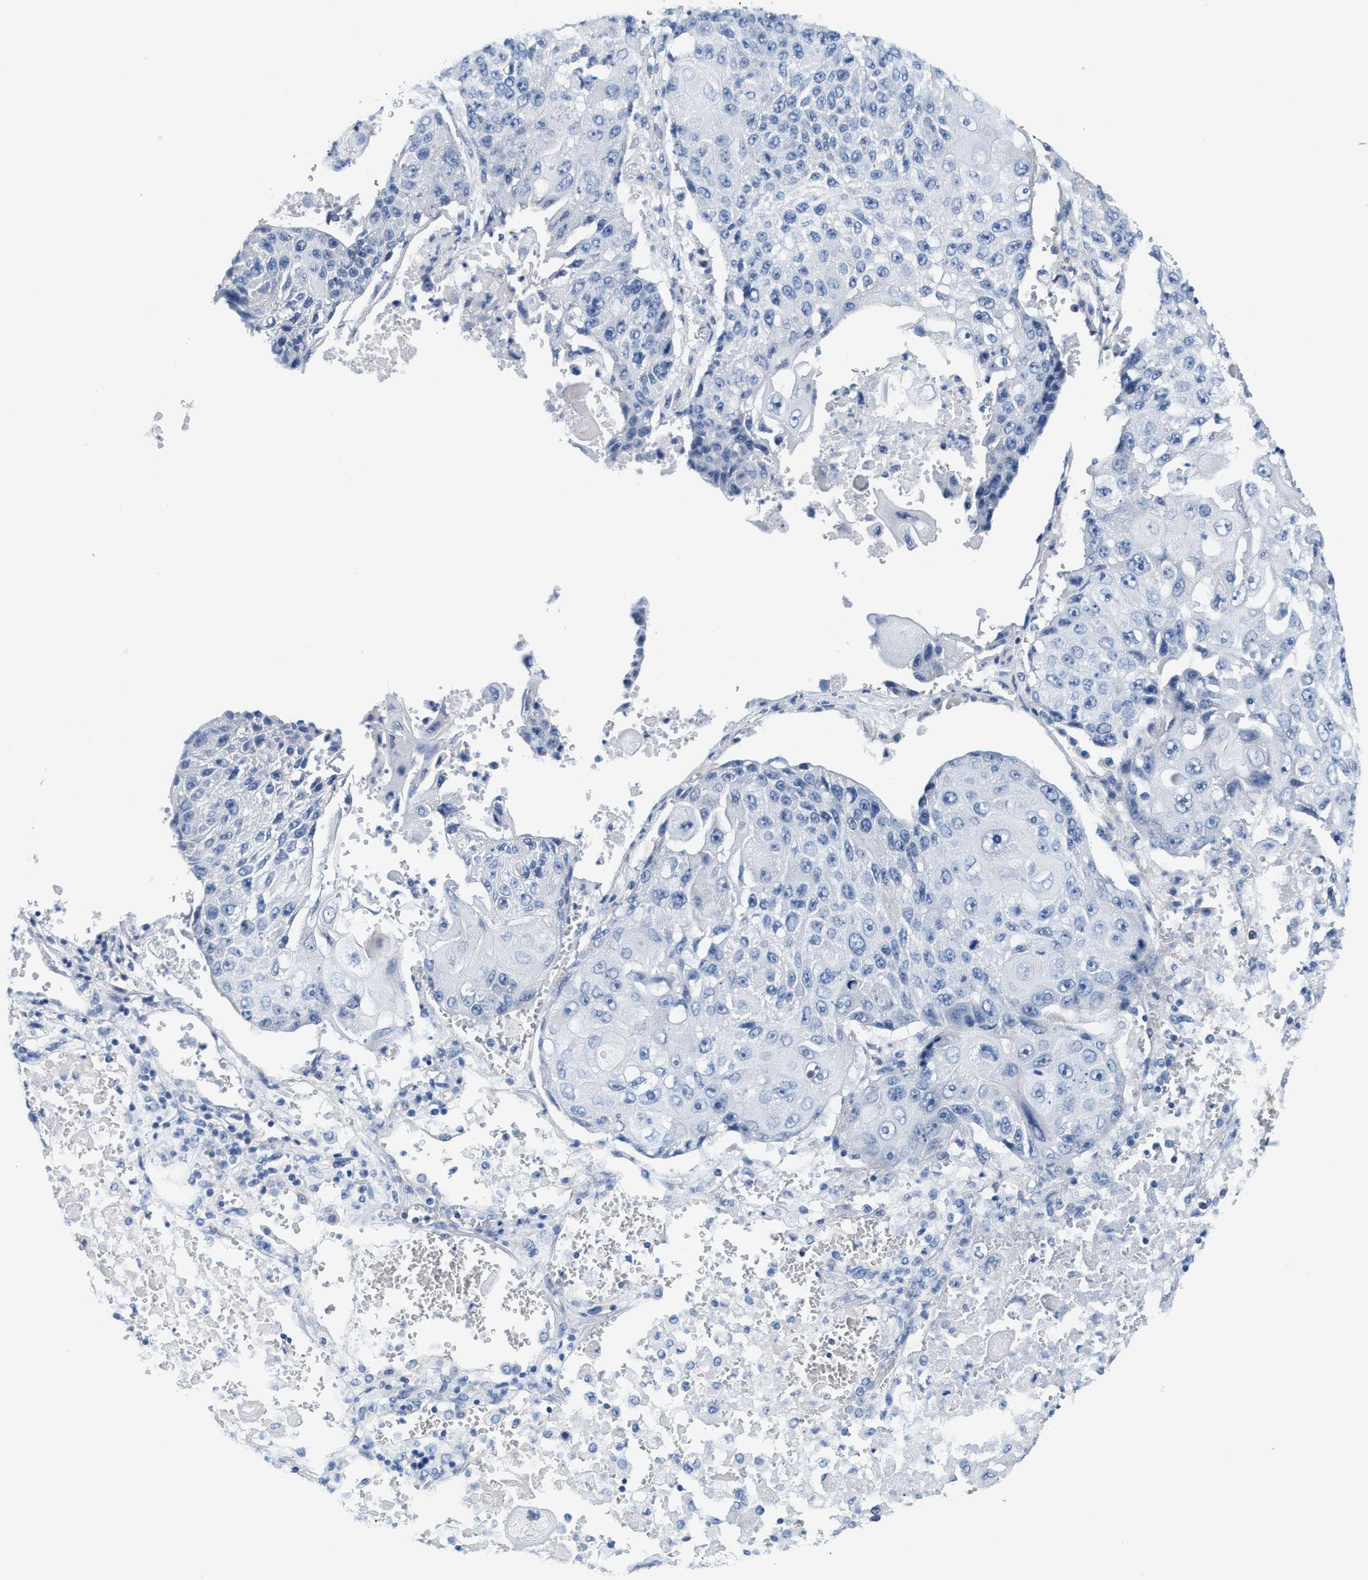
{"staining": {"intensity": "negative", "quantity": "none", "location": "none"}, "tissue": "lung cancer", "cell_type": "Tumor cells", "image_type": "cancer", "snomed": [{"axis": "morphology", "description": "Squamous cell carcinoma, NOS"}, {"axis": "topography", "description": "Lung"}], "caption": "This is a micrograph of immunohistochemistry staining of lung cancer (squamous cell carcinoma), which shows no staining in tumor cells.", "gene": "DSCAM", "patient": {"sex": "male", "age": 61}}